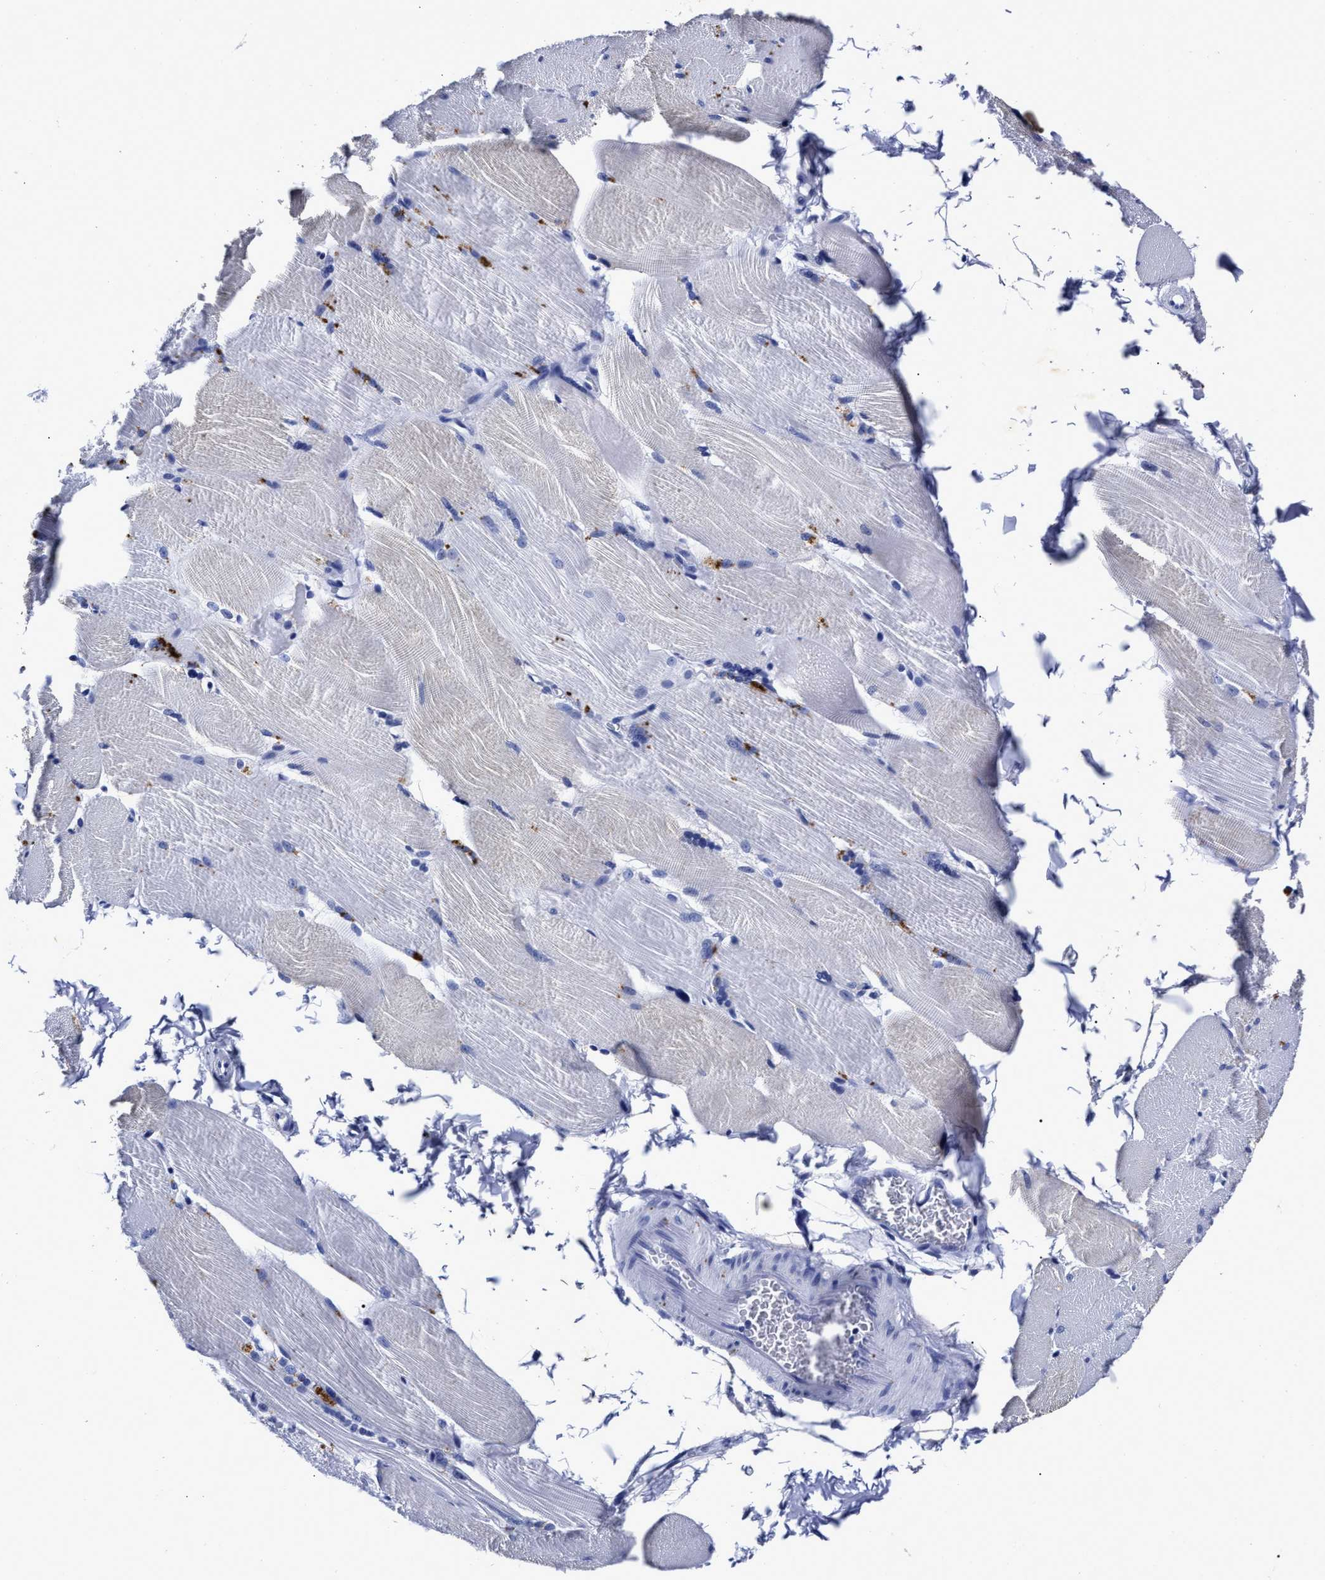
{"staining": {"intensity": "negative", "quantity": "none", "location": "none"}, "tissue": "skeletal muscle", "cell_type": "Myocytes", "image_type": "normal", "snomed": [{"axis": "morphology", "description": "Normal tissue, NOS"}, {"axis": "topography", "description": "Skin"}, {"axis": "topography", "description": "Skeletal muscle"}], "caption": "This is a image of immunohistochemistry staining of normal skeletal muscle, which shows no staining in myocytes.", "gene": "LRRC8E", "patient": {"sex": "male", "age": 83}}